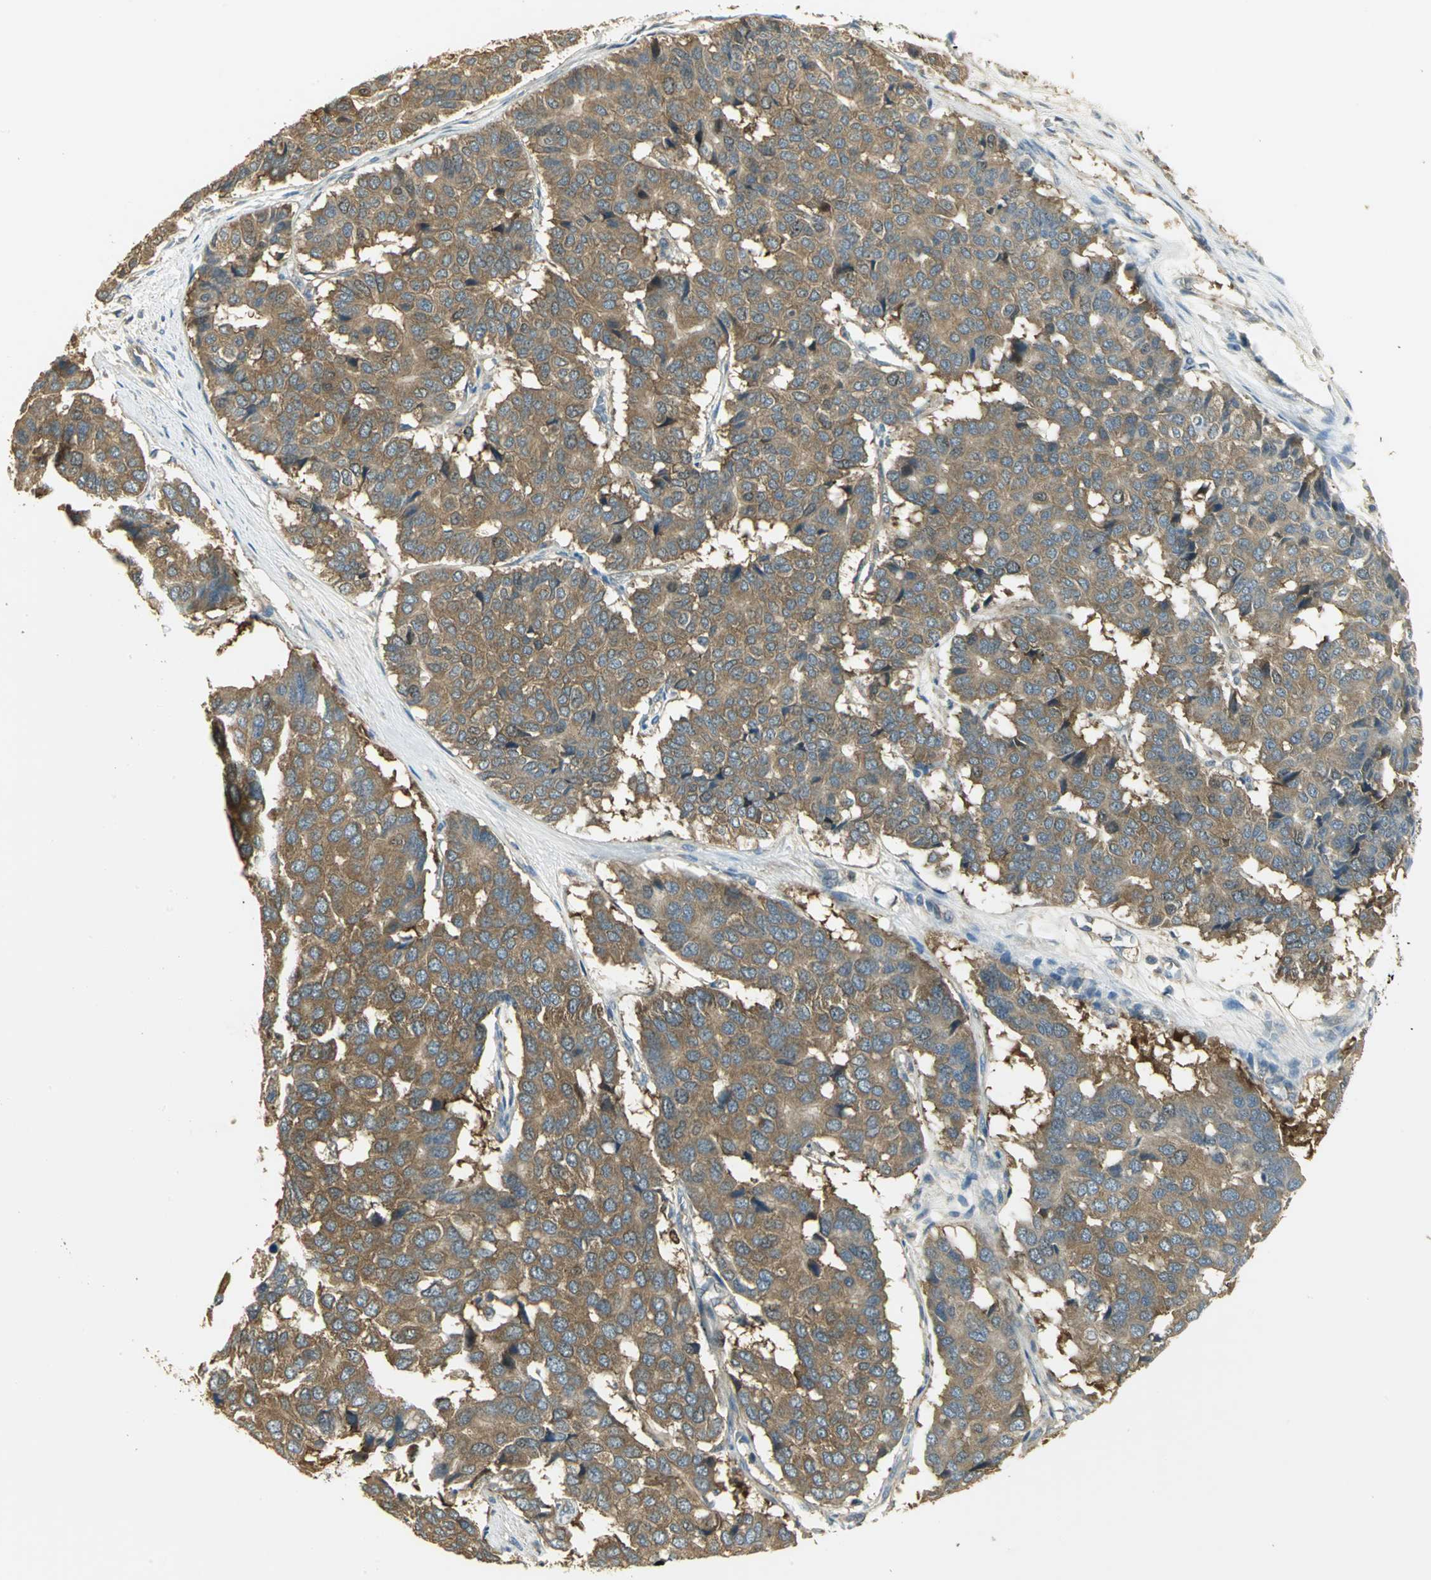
{"staining": {"intensity": "moderate", "quantity": ">75%", "location": "cytoplasmic/membranous"}, "tissue": "pancreatic cancer", "cell_type": "Tumor cells", "image_type": "cancer", "snomed": [{"axis": "morphology", "description": "Adenocarcinoma, NOS"}, {"axis": "topography", "description": "Pancreas"}], "caption": "This histopathology image reveals adenocarcinoma (pancreatic) stained with immunohistochemistry (IHC) to label a protein in brown. The cytoplasmic/membranous of tumor cells show moderate positivity for the protein. Nuclei are counter-stained blue.", "gene": "RARS1", "patient": {"sex": "male", "age": 50}}